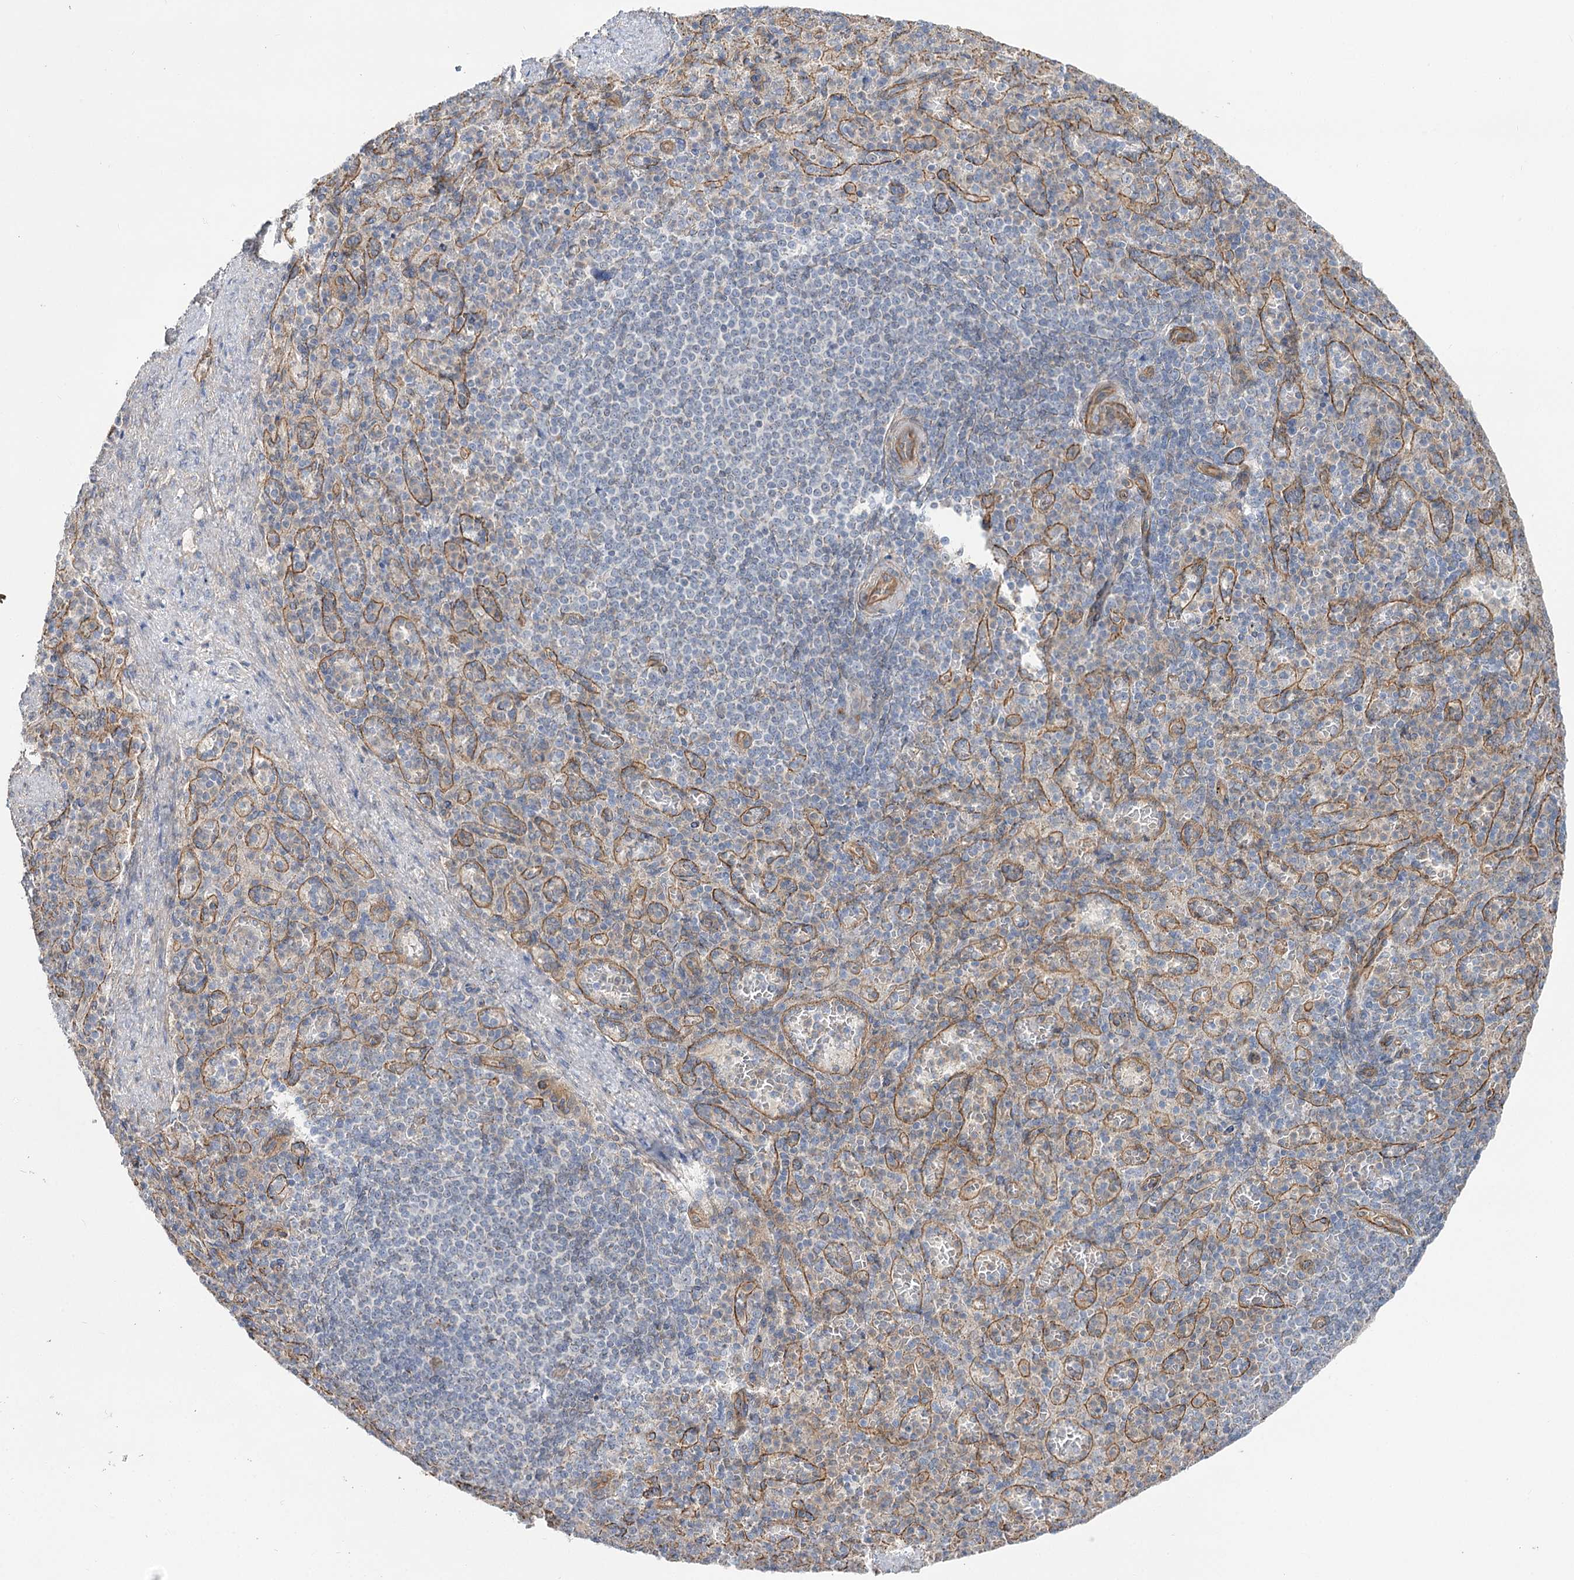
{"staining": {"intensity": "negative", "quantity": "none", "location": "none"}, "tissue": "spleen", "cell_type": "Cells in red pulp", "image_type": "normal", "snomed": [{"axis": "morphology", "description": "Normal tissue, NOS"}, {"axis": "topography", "description": "Spleen"}], "caption": "IHC histopathology image of unremarkable spleen: human spleen stained with DAB (3,3'-diaminobenzidine) reveals no significant protein expression in cells in red pulp.", "gene": "SH3BP5L", "patient": {"sex": "female", "age": 74}}